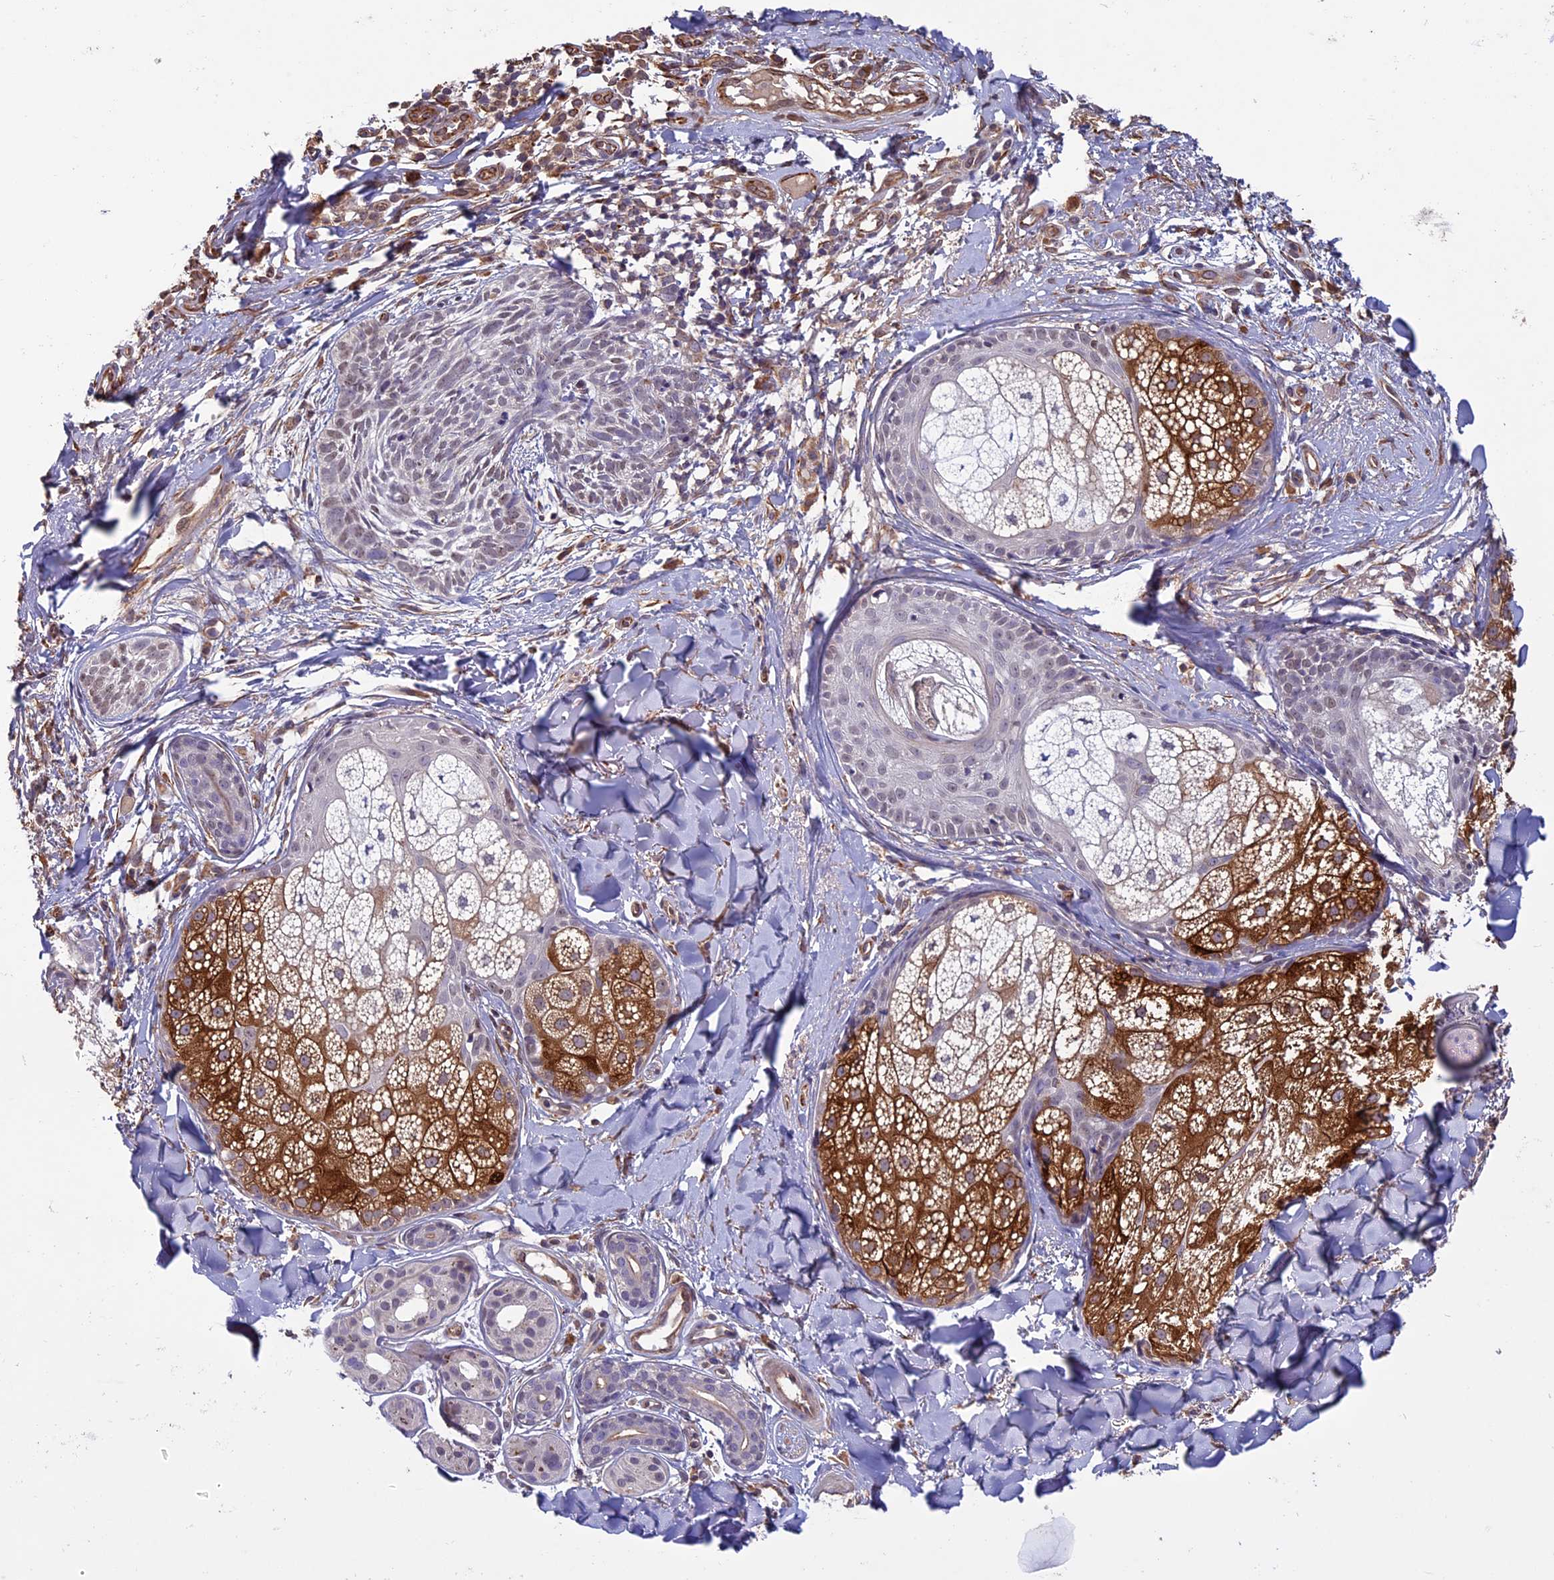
{"staining": {"intensity": "weak", "quantity": "25%-75%", "location": "nuclear"}, "tissue": "skin cancer", "cell_type": "Tumor cells", "image_type": "cancer", "snomed": [{"axis": "morphology", "description": "Basal cell carcinoma"}, {"axis": "topography", "description": "Skin"}], "caption": "DAB (3,3'-diaminobenzidine) immunohistochemical staining of human skin cancer (basal cell carcinoma) reveals weak nuclear protein positivity in about 25%-75% of tumor cells. (DAB = brown stain, brightfield microscopy at high magnification).", "gene": "C3orf70", "patient": {"sex": "female", "age": 61}}